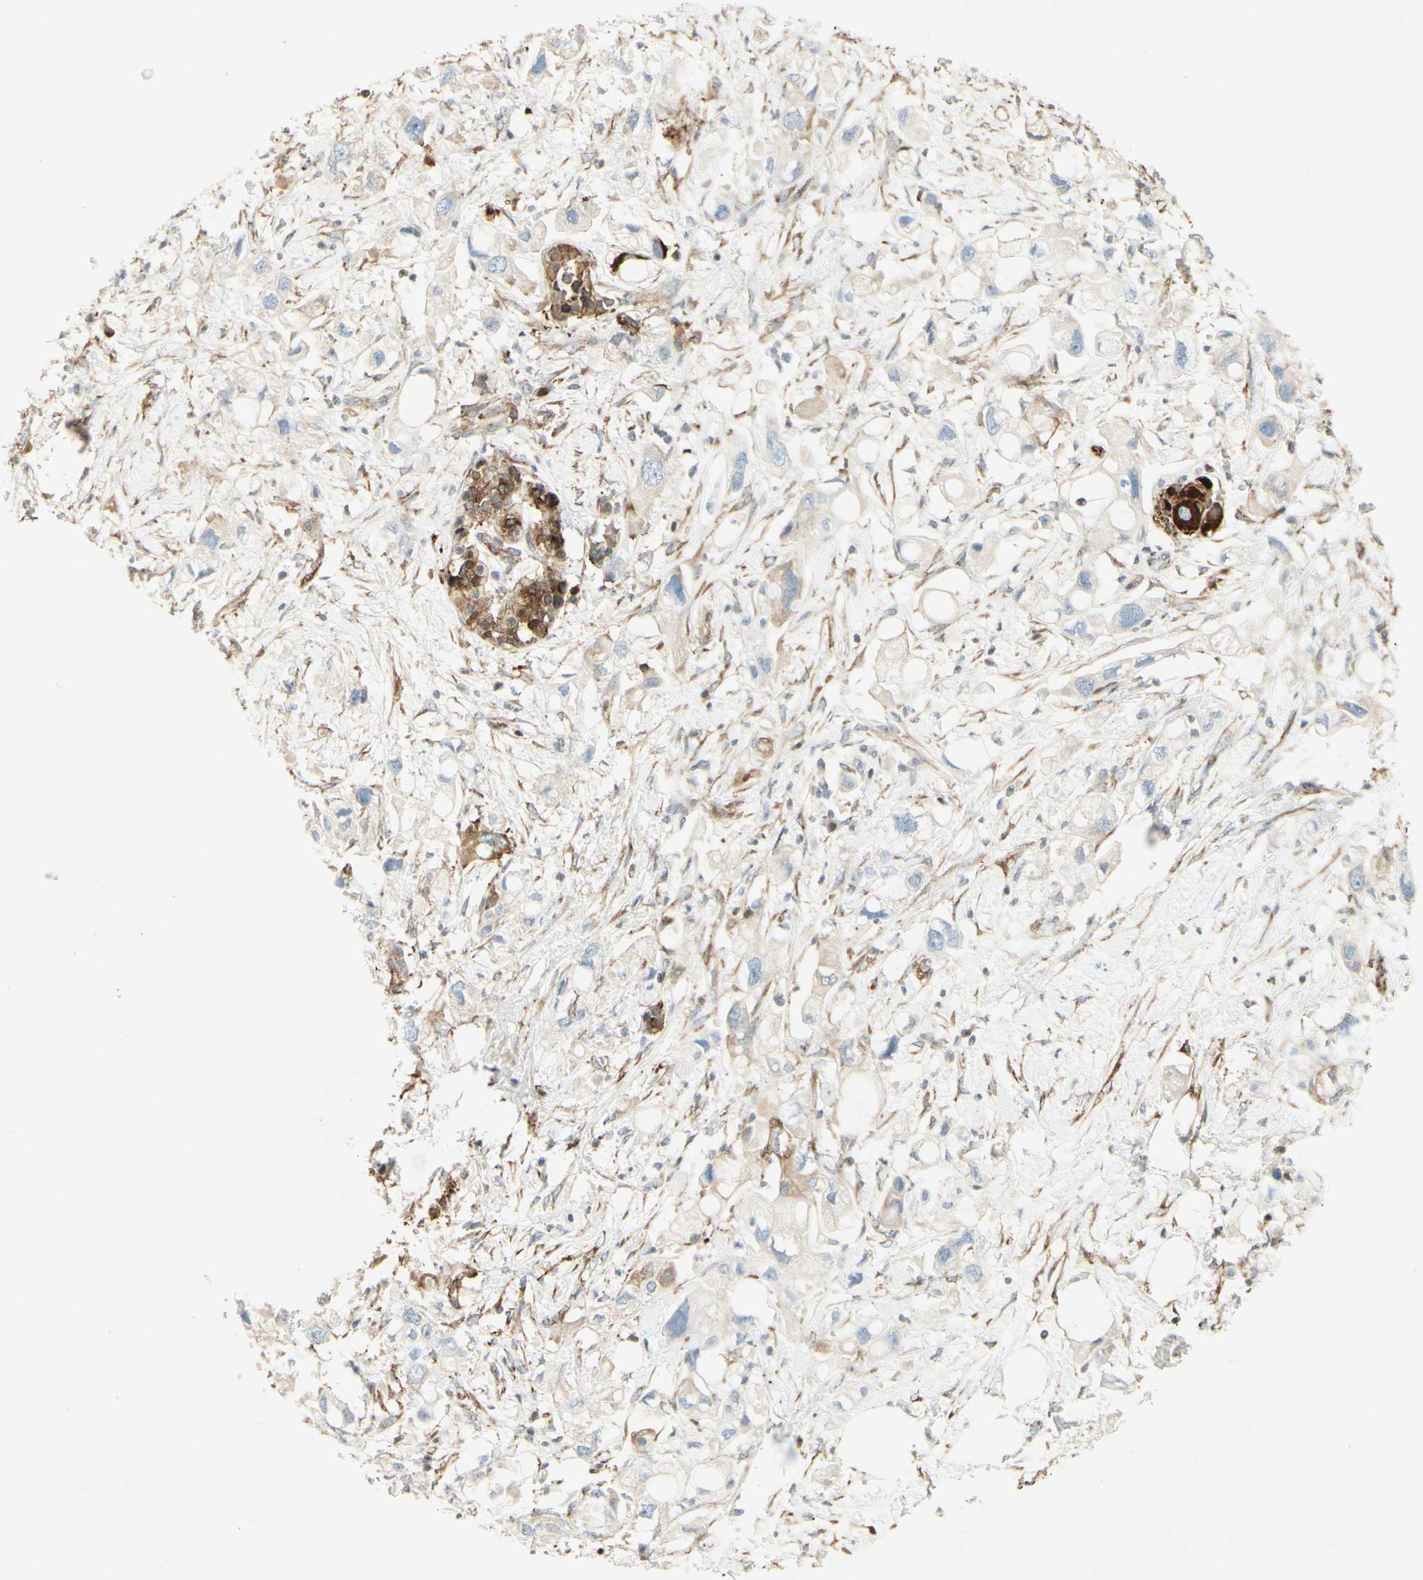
{"staining": {"intensity": "weak", "quantity": "25%-75%", "location": "cytoplasmic/membranous"}, "tissue": "pancreatic cancer", "cell_type": "Tumor cells", "image_type": "cancer", "snomed": [{"axis": "morphology", "description": "Adenocarcinoma, NOS"}, {"axis": "topography", "description": "Pancreas"}], "caption": "Pancreatic cancer (adenocarcinoma) stained with immunohistochemistry (IHC) exhibits weak cytoplasmic/membranous positivity in about 25%-75% of tumor cells.", "gene": "MAP1B", "patient": {"sex": "female", "age": 56}}